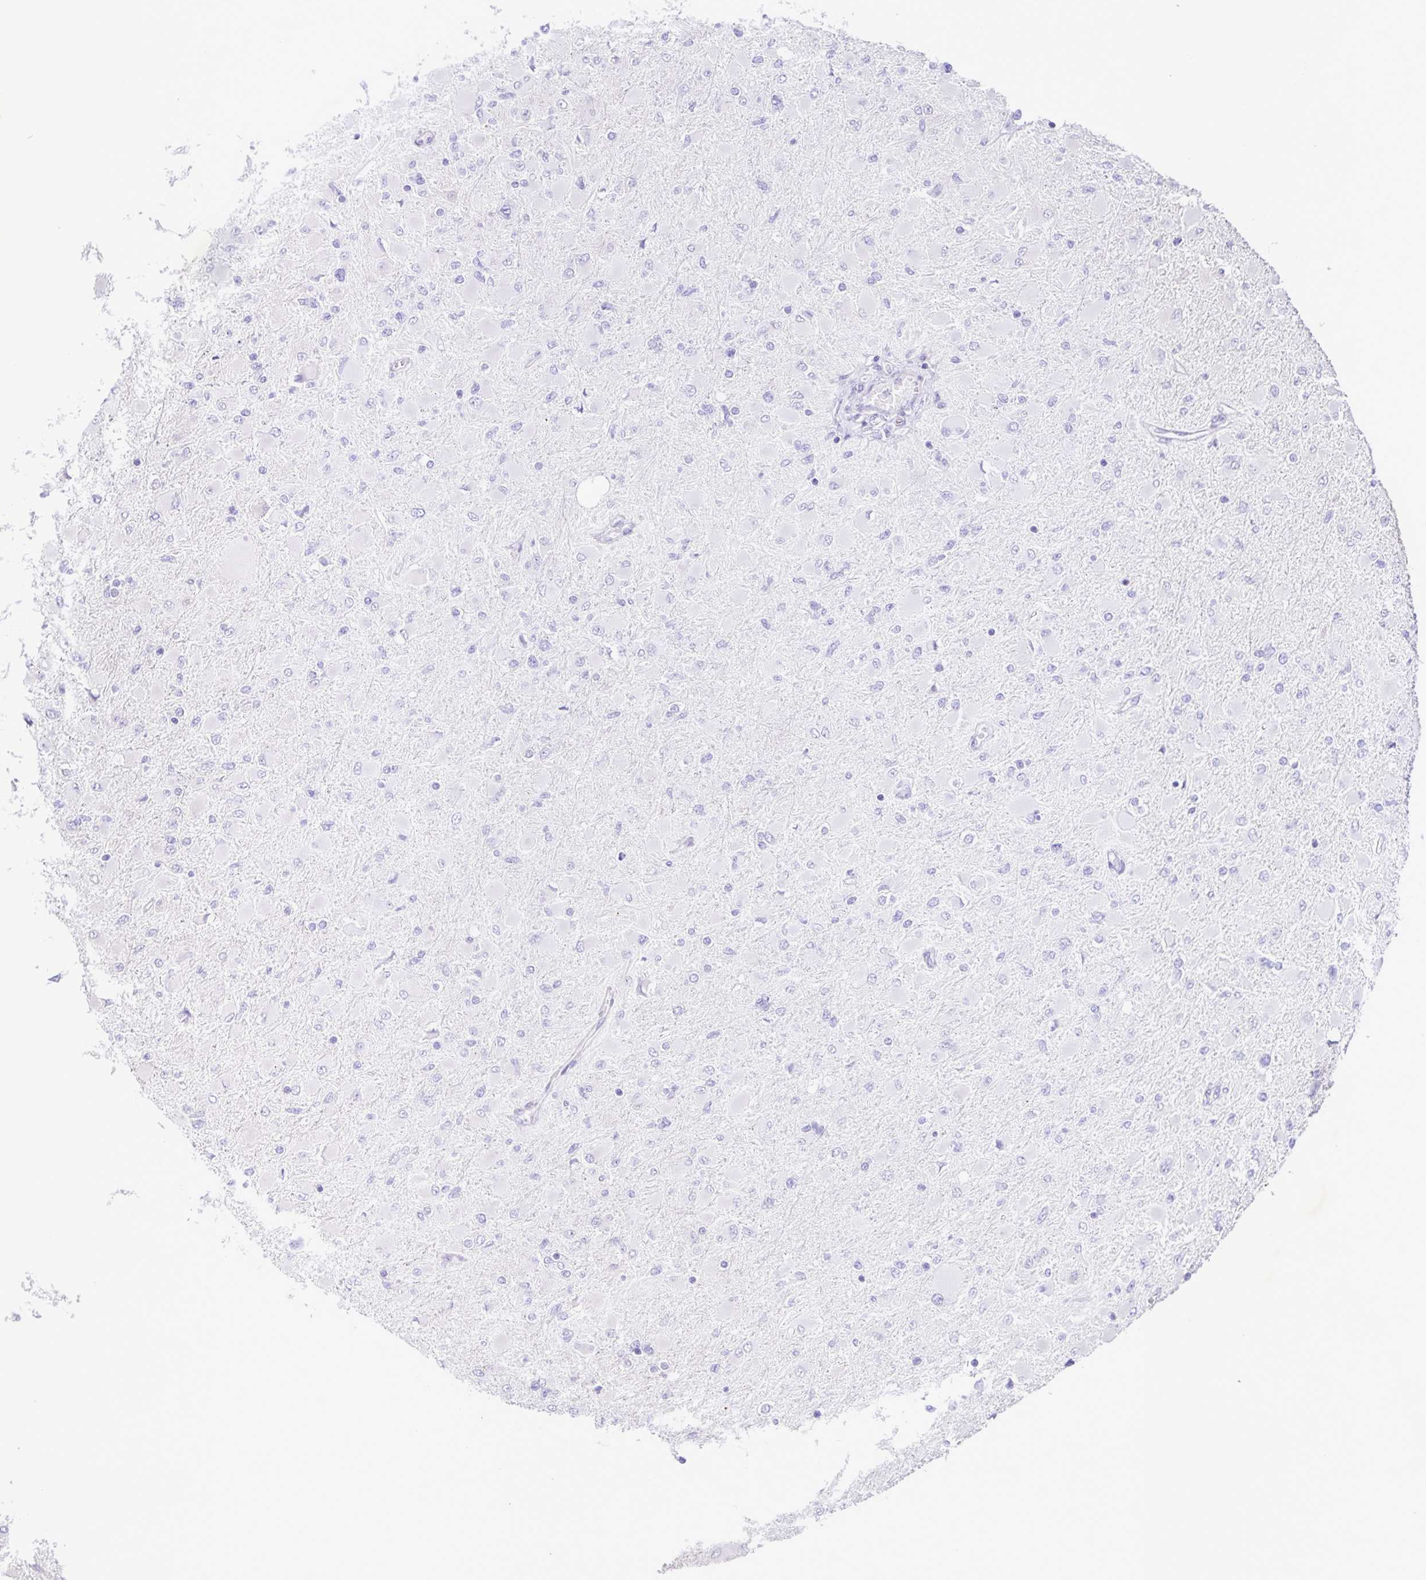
{"staining": {"intensity": "negative", "quantity": "none", "location": "none"}, "tissue": "glioma", "cell_type": "Tumor cells", "image_type": "cancer", "snomed": [{"axis": "morphology", "description": "Glioma, malignant, High grade"}, {"axis": "topography", "description": "Cerebral cortex"}], "caption": "Micrograph shows no significant protein expression in tumor cells of malignant glioma (high-grade).", "gene": "FLT1", "patient": {"sex": "female", "age": 36}}